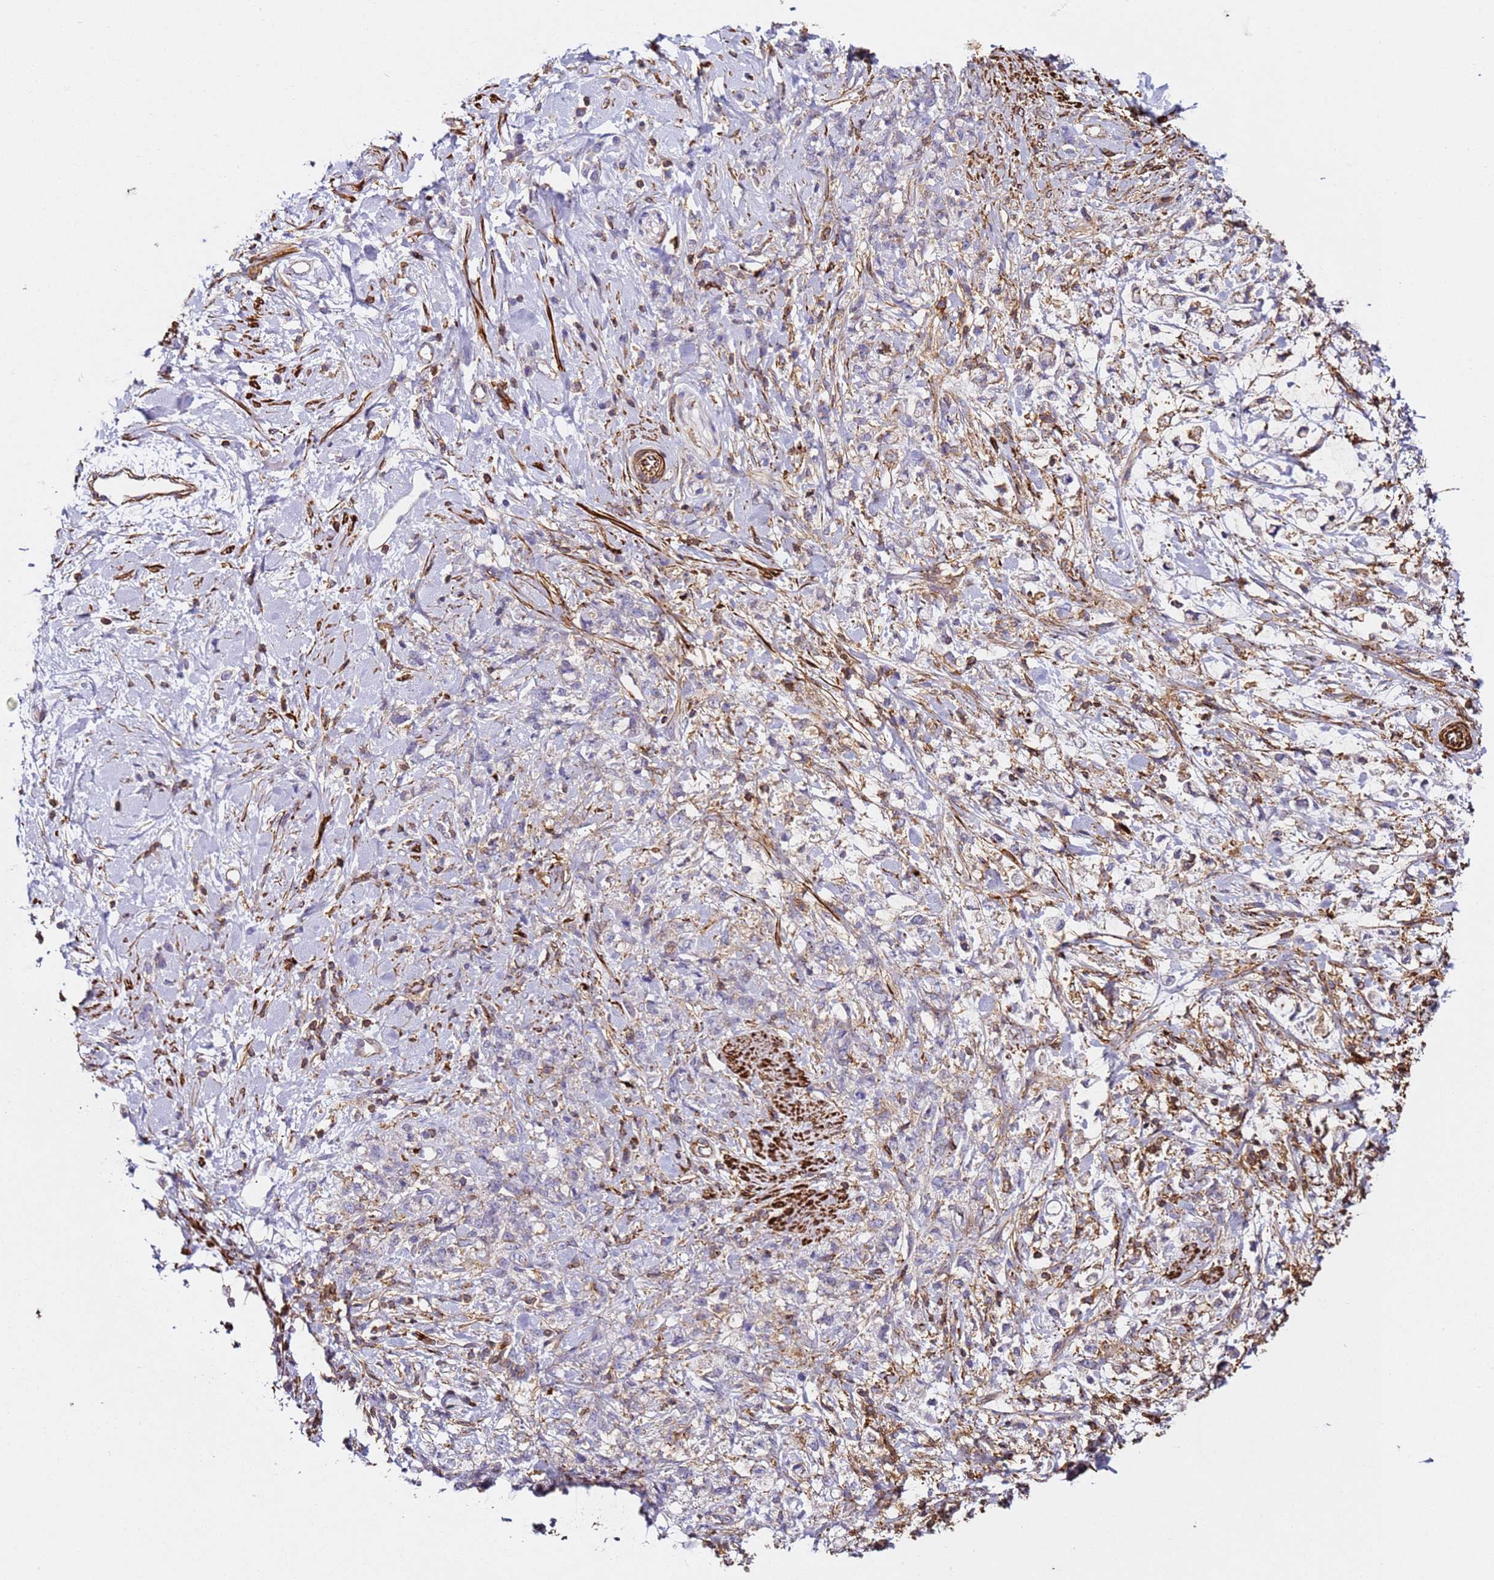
{"staining": {"intensity": "negative", "quantity": "none", "location": "none"}, "tissue": "stomach cancer", "cell_type": "Tumor cells", "image_type": "cancer", "snomed": [{"axis": "morphology", "description": "Adenocarcinoma, NOS"}, {"axis": "topography", "description": "Stomach"}], "caption": "This is an immunohistochemistry image of stomach cancer (adenocarcinoma). There is no staining in tumor cells.", "gene": "ZNF671", "patient": {"sex": "female", "age": 60}}